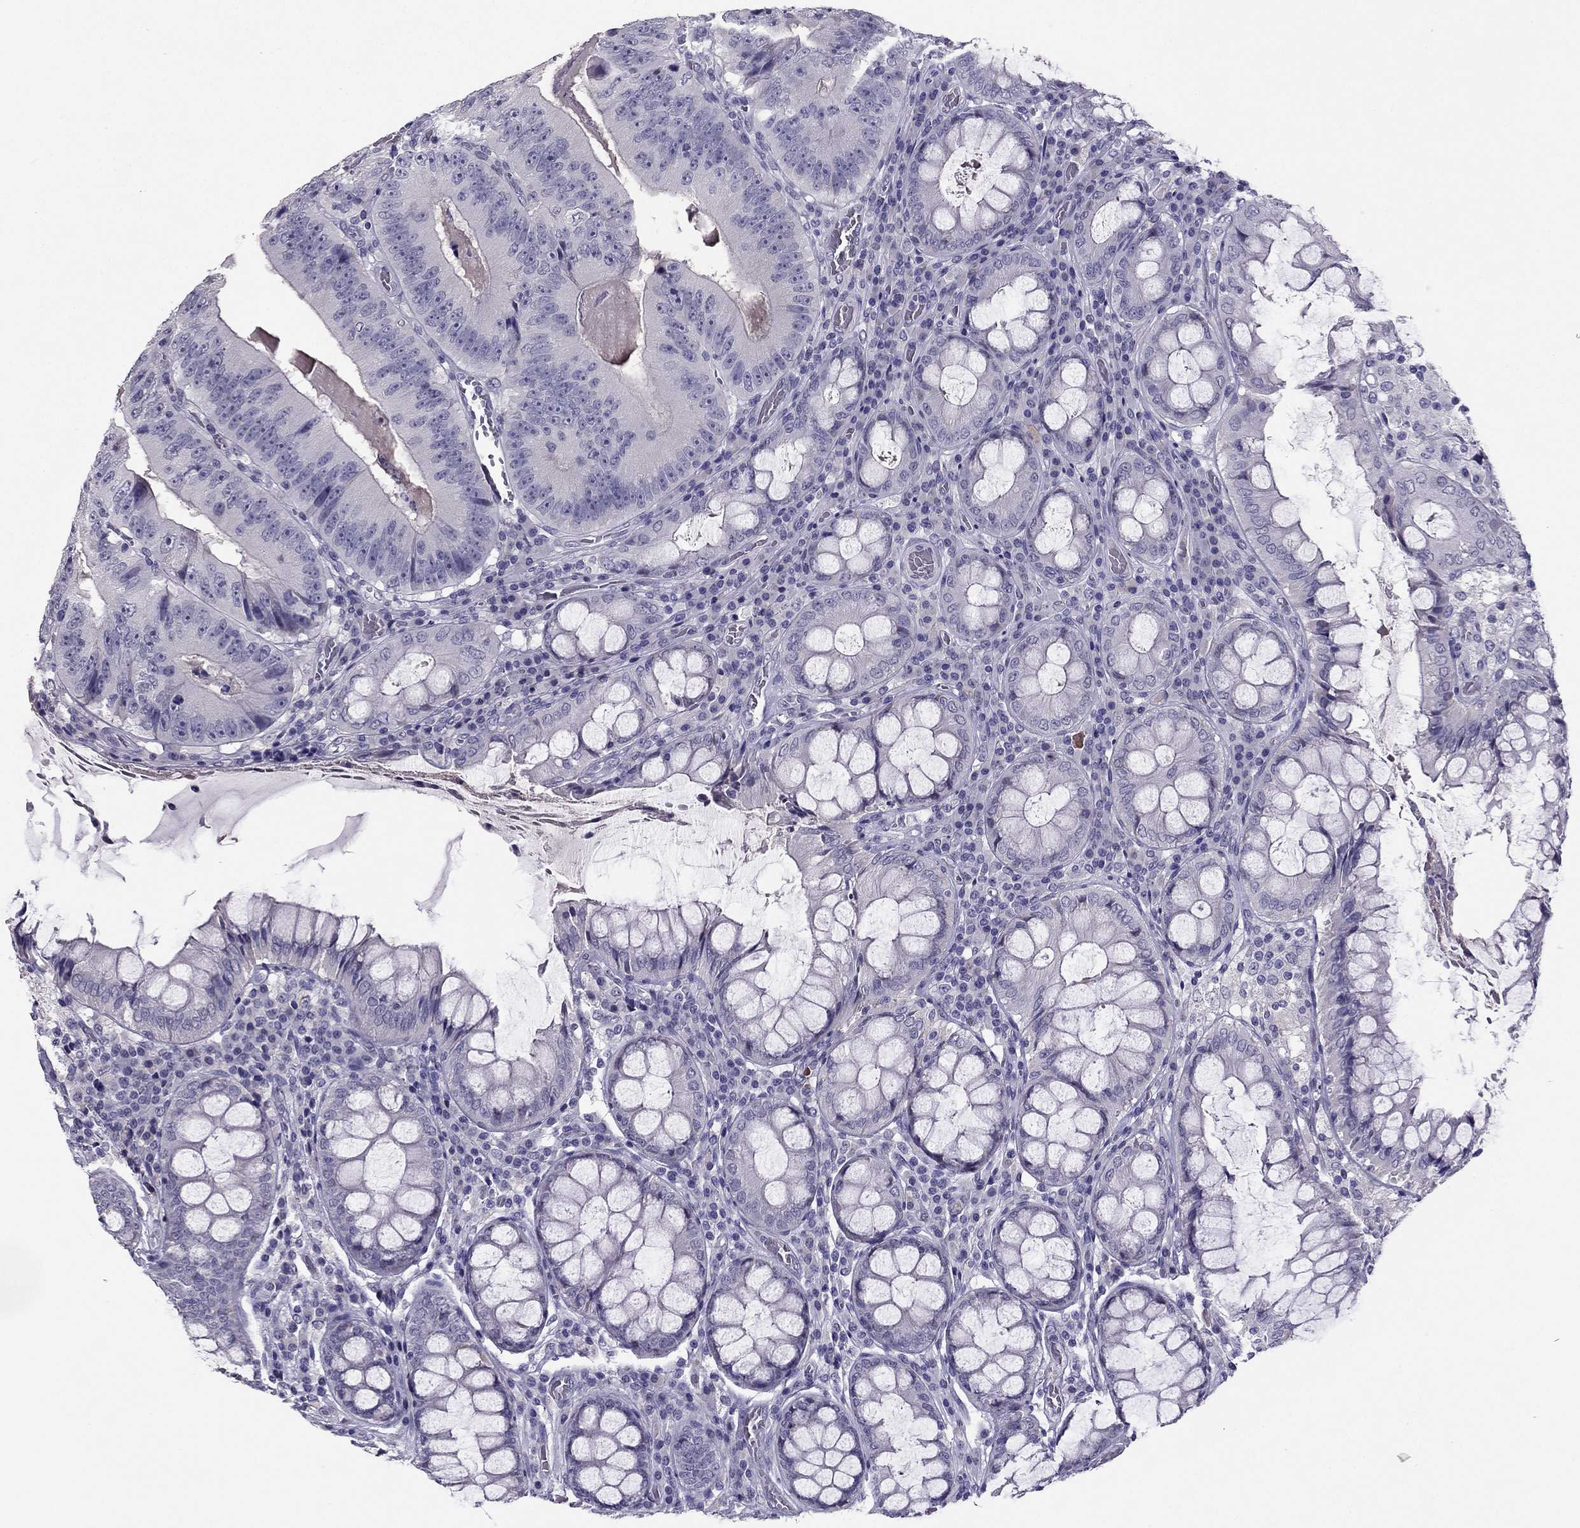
{"staining": {"intensity": "negative", "quantity": "none", "location": "none"}, "tissue": "colorectal cancer", "cell_type": "Tumor cells", "image_type": "cancer", "snomed": [{"axis": "morphology", "description": "Adenocarcinoma, NOS"}, {"axis": "topography", "description": "Colon"}], "caption": "The histopathology image reveals no staining of tumor cells in colorectal cancer.", "gene": "RHO", "patient": {"sex": "female", "age": 86}}